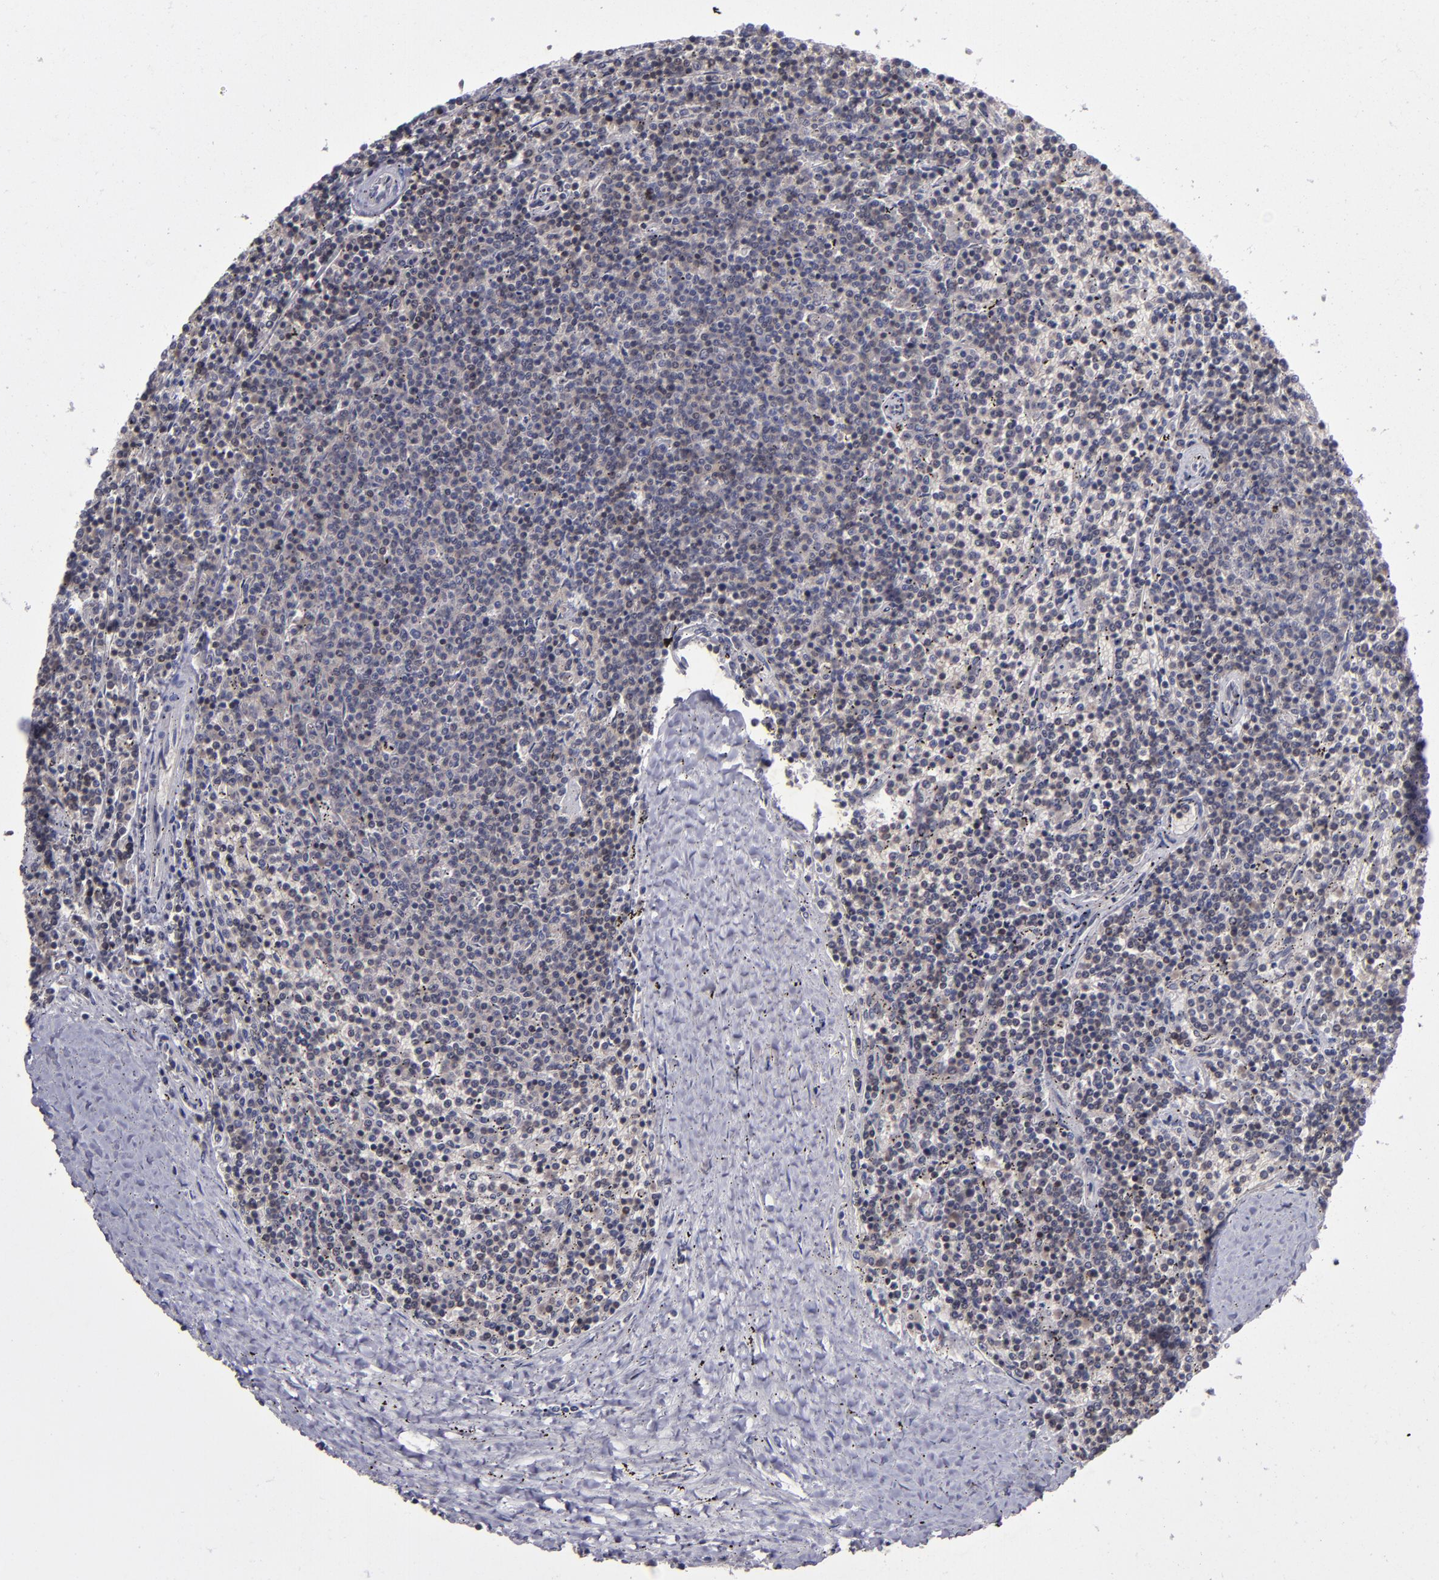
{"staining": {"intensity": "weak", "quantity": ">75%", "location": "cytoplasmic/membranous"}, "tissue": "lymphoma", "cell_type": "Tumor cells", "image_type": "cancer", "snomed": [{"axis": "morphology", "description": "Malignant lymphoma, non-Hodgkin's type, Low grade"}, {"axis": "topography", "description": "Spleen"}], "caption": "Lymphoma tissue exhibits weak cytoplasmic/membranous positivity in approximately >75% of tumor cells, visualized by immunohistochemistry.", "gene": "MGMT", "patient": {"sex": "female", "age": 50}}